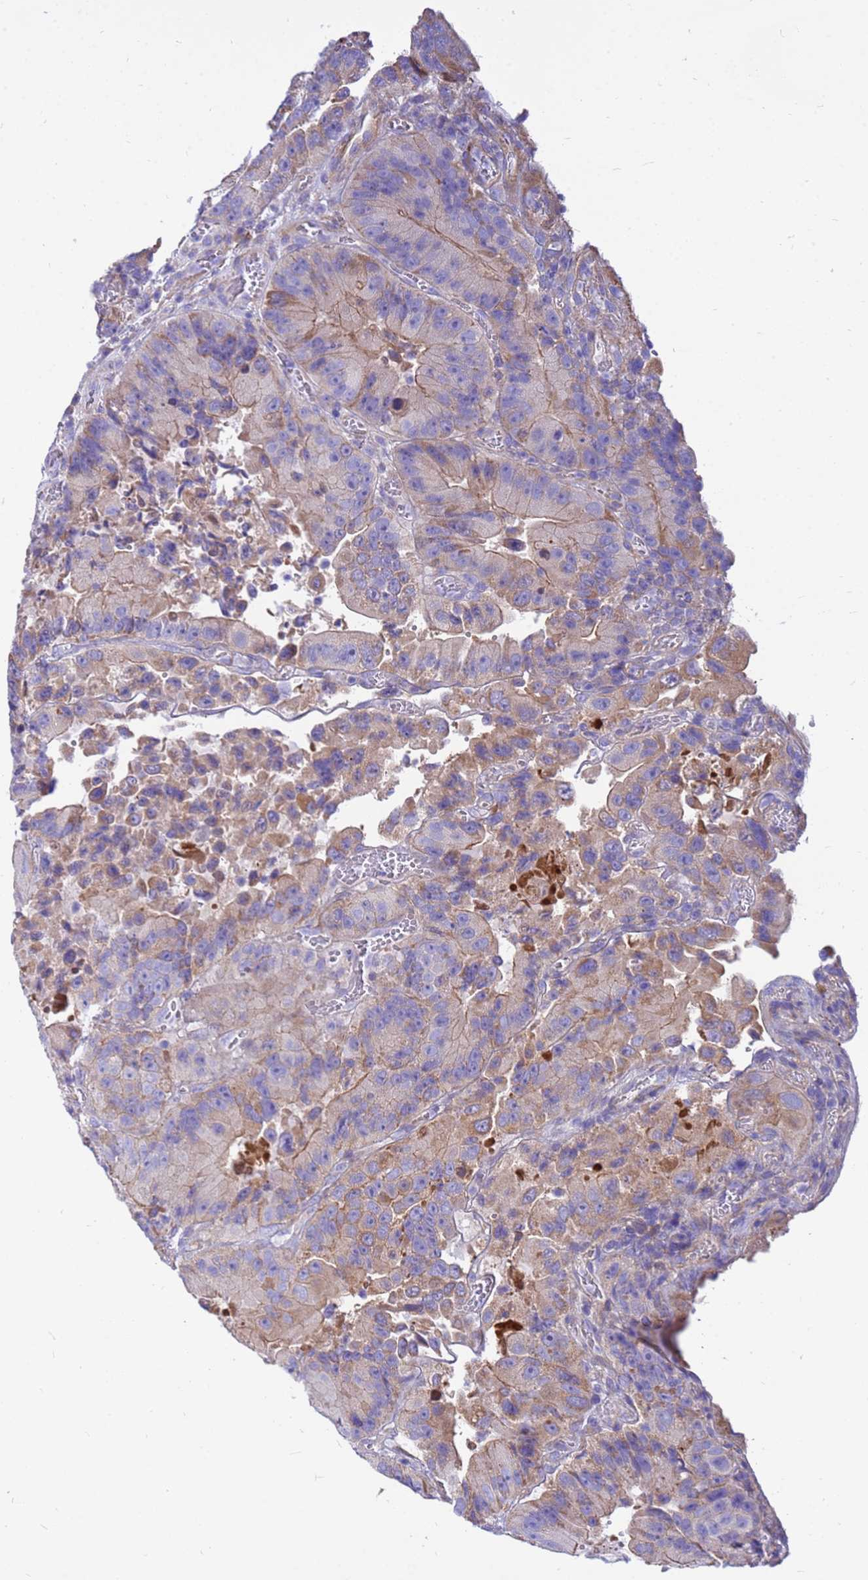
{"staining": {"intensity": "weak", "quantity": "25%-75%", "location": "cytoplasmic/membranous"}, "tissue": "colorectal cancer", "cell_type": "Tumor cells", "image_type": "cancer", "snomed": [{"axis": "morphology", "description": "Adenocarcinoma, NOS"}, {"axis": "topography", "description": "Colon"}], "caption": "An immunohistochemistry image of tumor tissue is shown. Protein staining in brown labels weak cytoplasmic/membranous positivity in colorectal cancer within tumor cells. (Brightfield microscopy of DAB IHC at high magnification).", "gene": "CRHBP", "patient": {"sex": "female", "age": 86}}